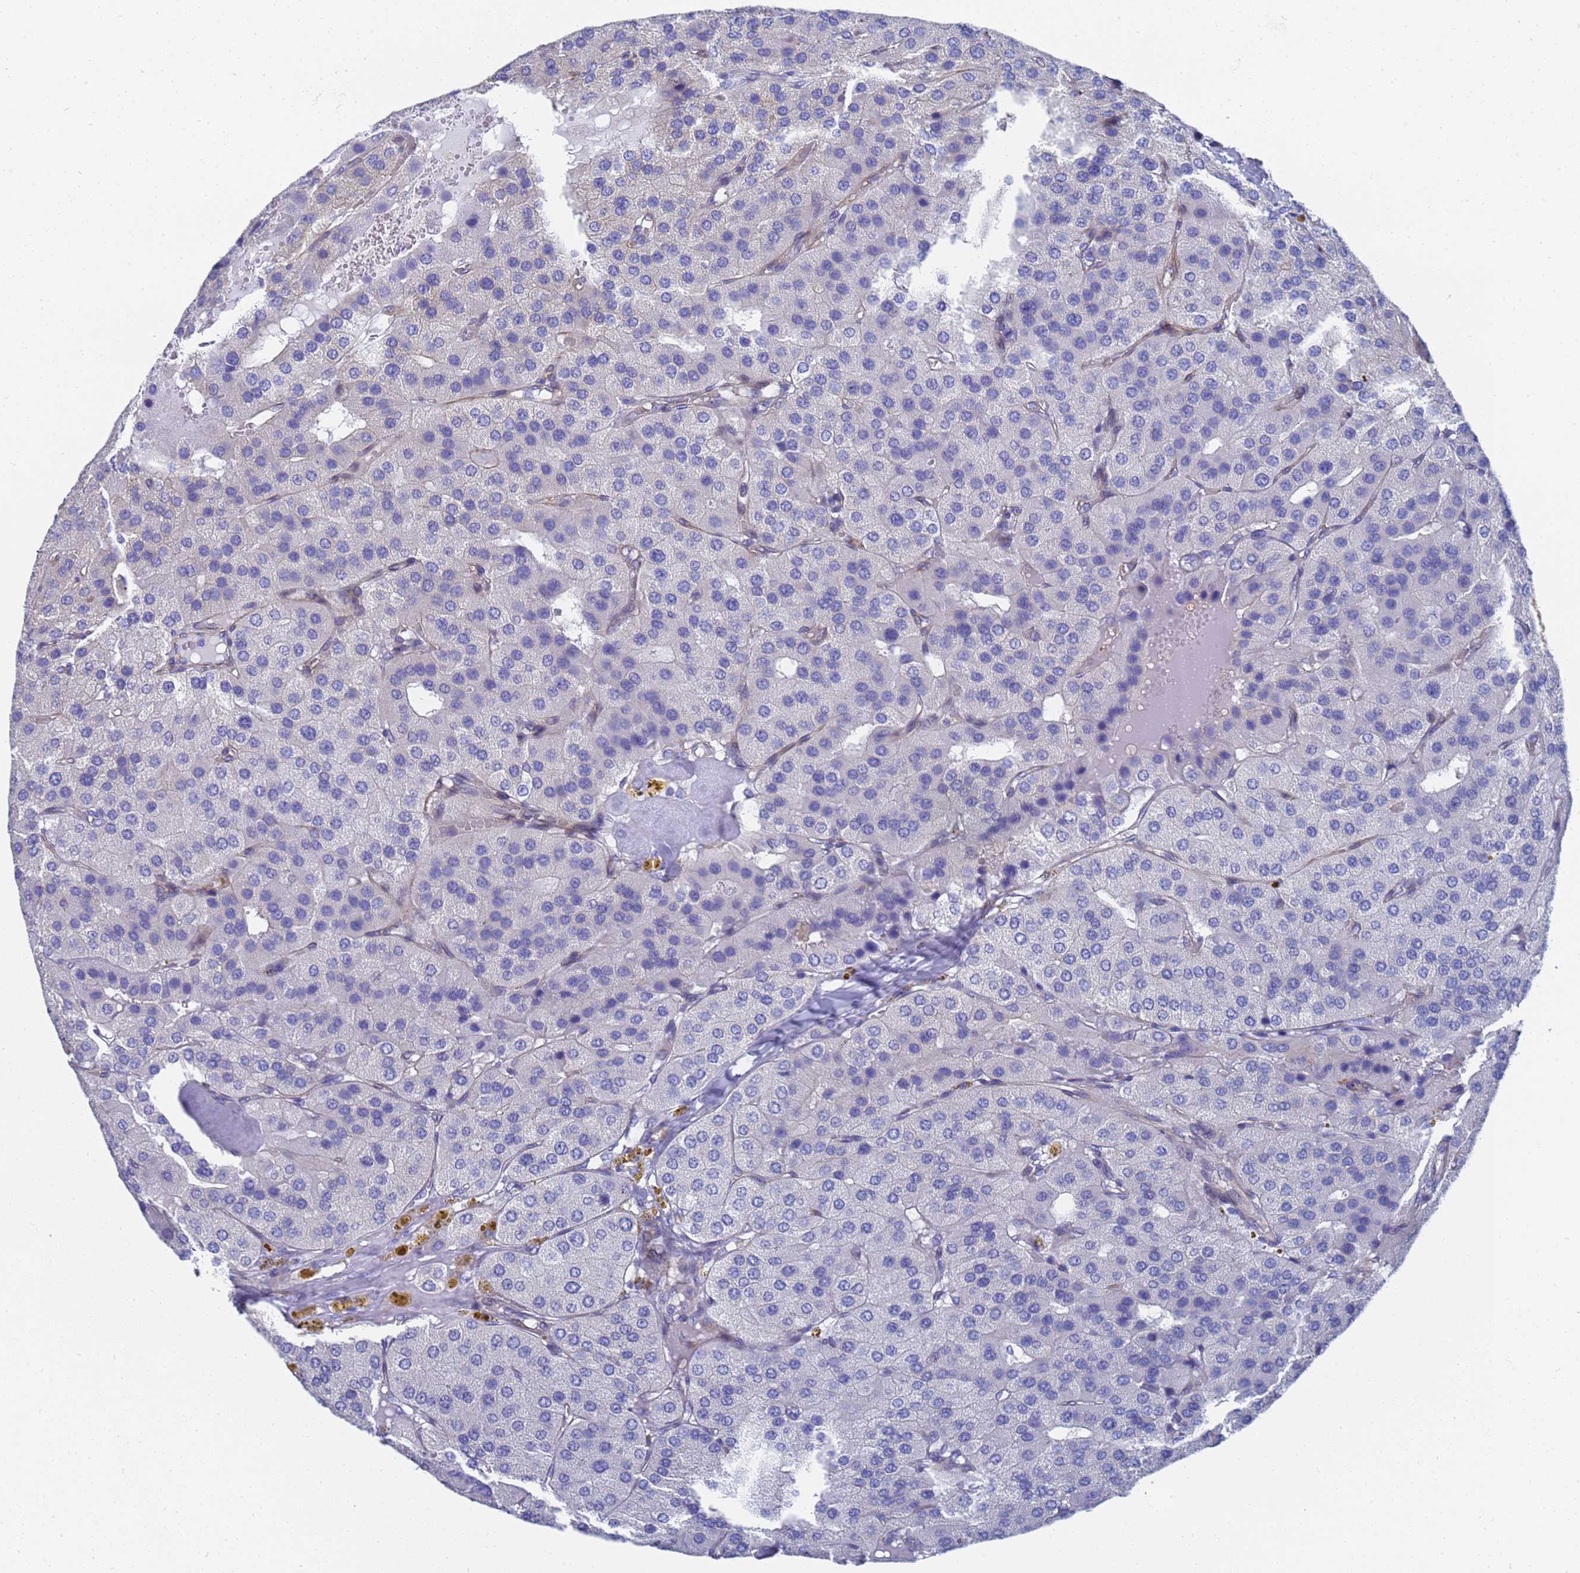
{"staining": {"intensity": "negative", "quantity": "none", "location": "none"}, "tissue": "parathyroid gland", "cell_type": "Glandular cells", "image_type": "normal", "snomed": [{"axis": "morphology", "description": "Normal tissue, NOS"}, {"axis": "morphology", "description": "Adenoma, NOS"}, {"axis": "topography", "description": "Parathyroid gland"}], "caption": "Immunohistochemistry (IHC) photomicrograph of benign parathyroid gland: human parathyroid gland stained with DAB displays no significant protein staining in glandular cells. (Brightfield microscopy of DAB (3,3'-diaminobenzidine) immunohistochemistry at high magnification).", "gene": "ENSG00000198211", "patient": {"sex": "female", "age": 86}}